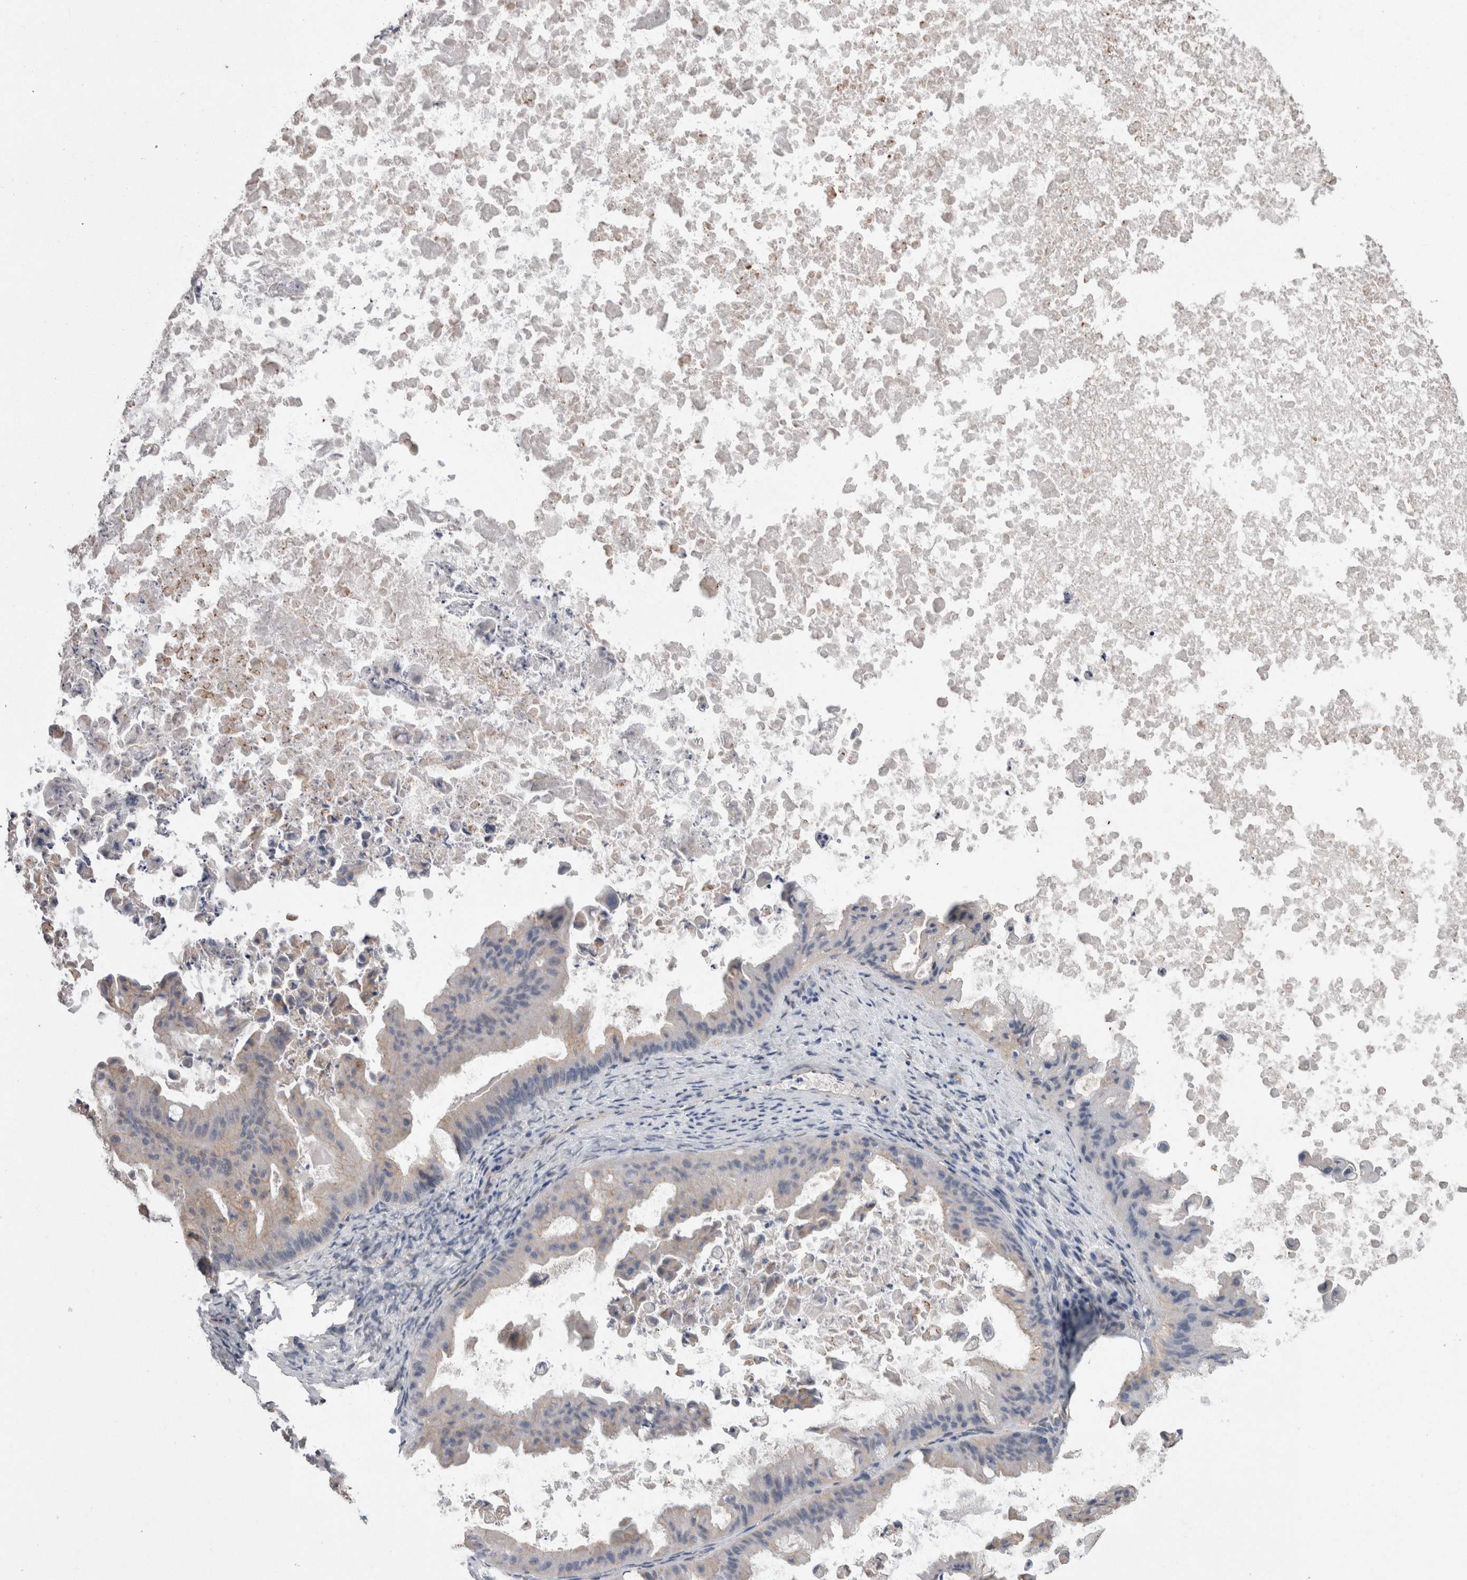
{"staining": {"intensity": "weak", "quantity": "<25%", "location": "cytoplasmic/membranous"}, "tissue": "ovarian cancer", "cell_type": "Tumor cells", "image_type": "cancer", "snomed": [{"axis": "morphology", "description": "Cystadenocarcinoma, mucinous, NOS"}, {"axis": "topography", "description": "Ovary"}], "caption": "A high-resolution image shows IHC staining of ovarian cancer (mucinous cystadenocarcinoma), which exhibits no significant positivity in tumor cells.", "gene": "NECTIN2", "patient": {"sex": "female", "age": 37}}